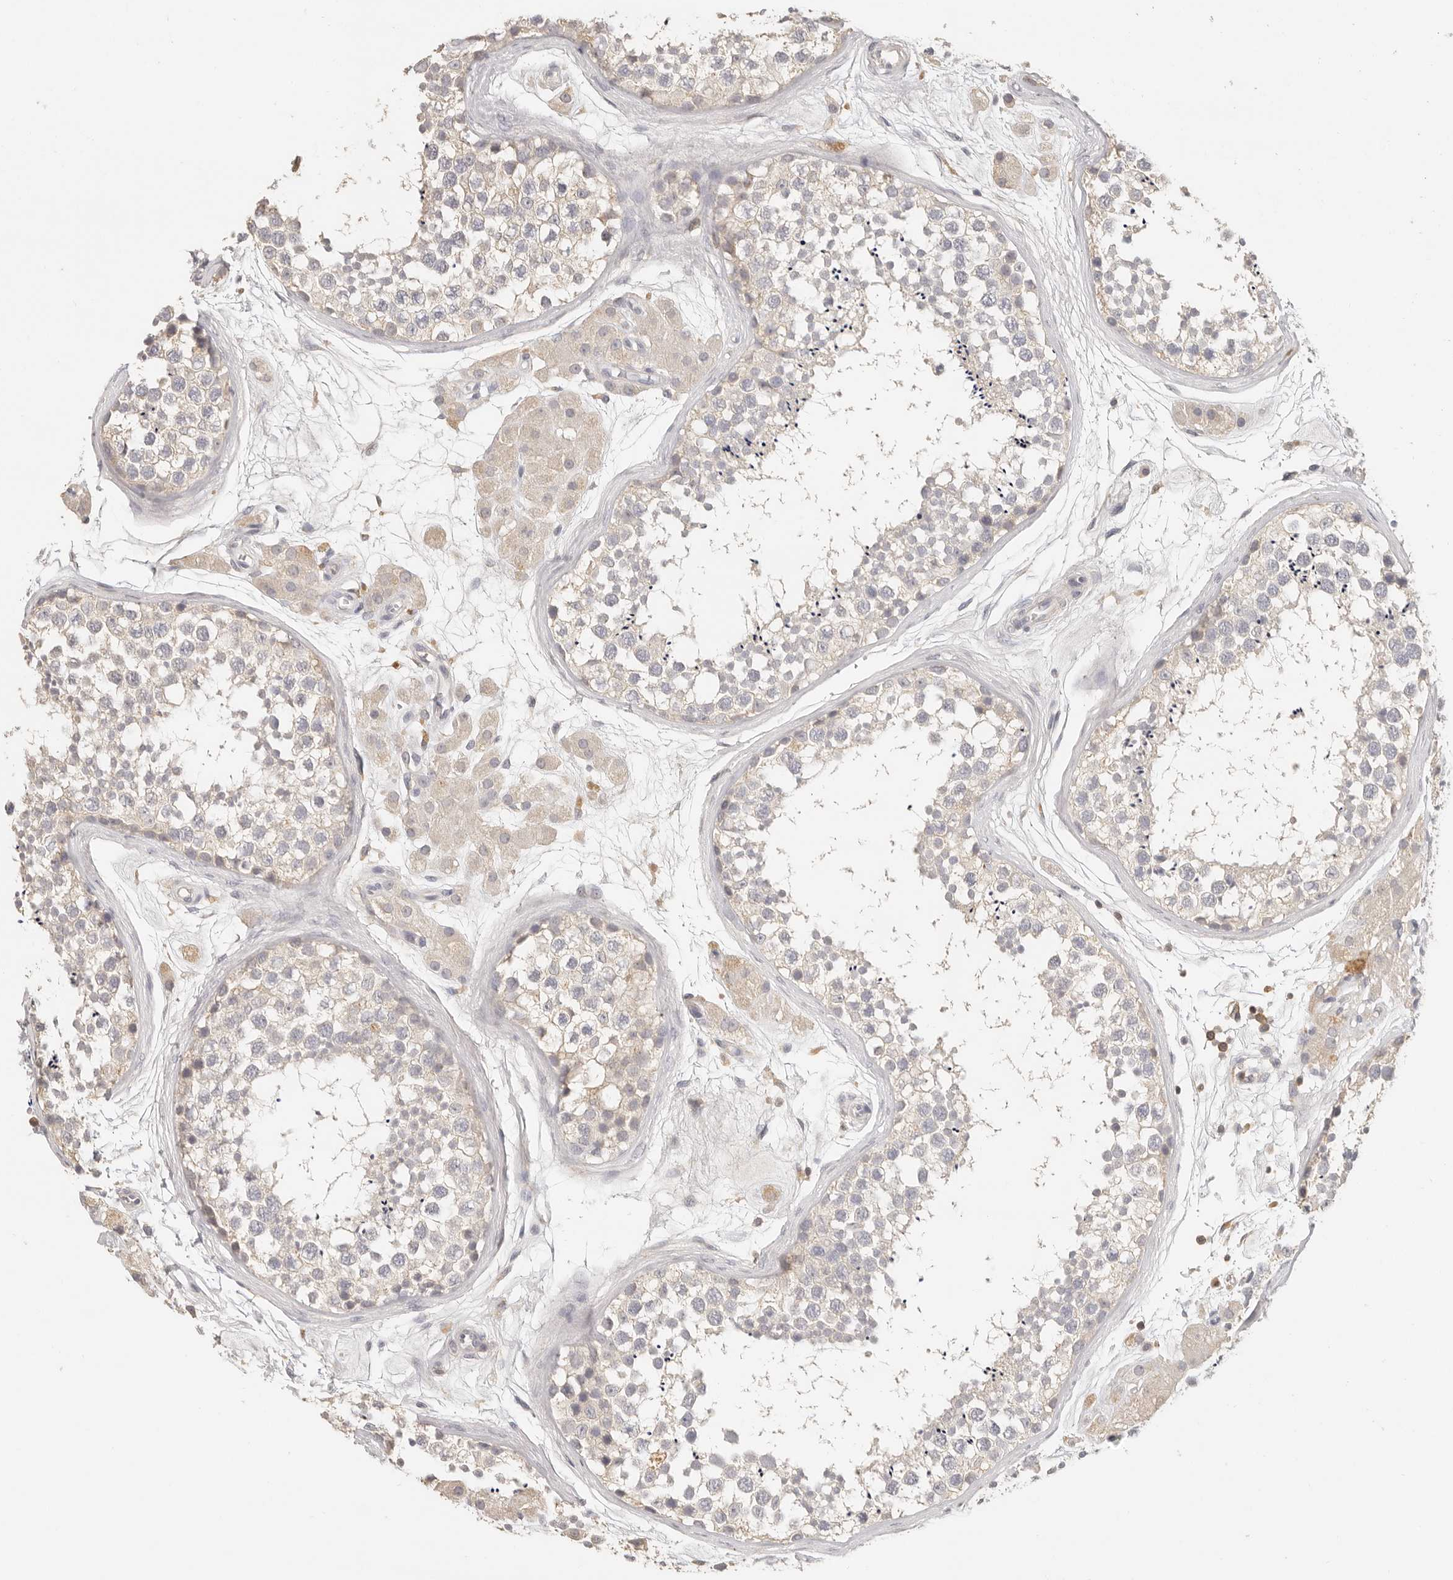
{"staining": {"intensity": "weak", "quantity": "<25%", "location": "cytoplasmic/membranous"}, "tissue": "testis", "cell_type": "Cells in seminiferous ducts", "image_type": "normal", "snomed": [{"axis": "morphology", "description": "Normal tissue, NOS"}, {"axis": "topography", "description": "Testis"}], "caption": "Cells in seminiferous ducts are negative for protein expression in normal human testis. (IHC, brightfield microscopy, high magnification).", "gene": "CSK", "patient": {"sex": "male", "age": 56}}